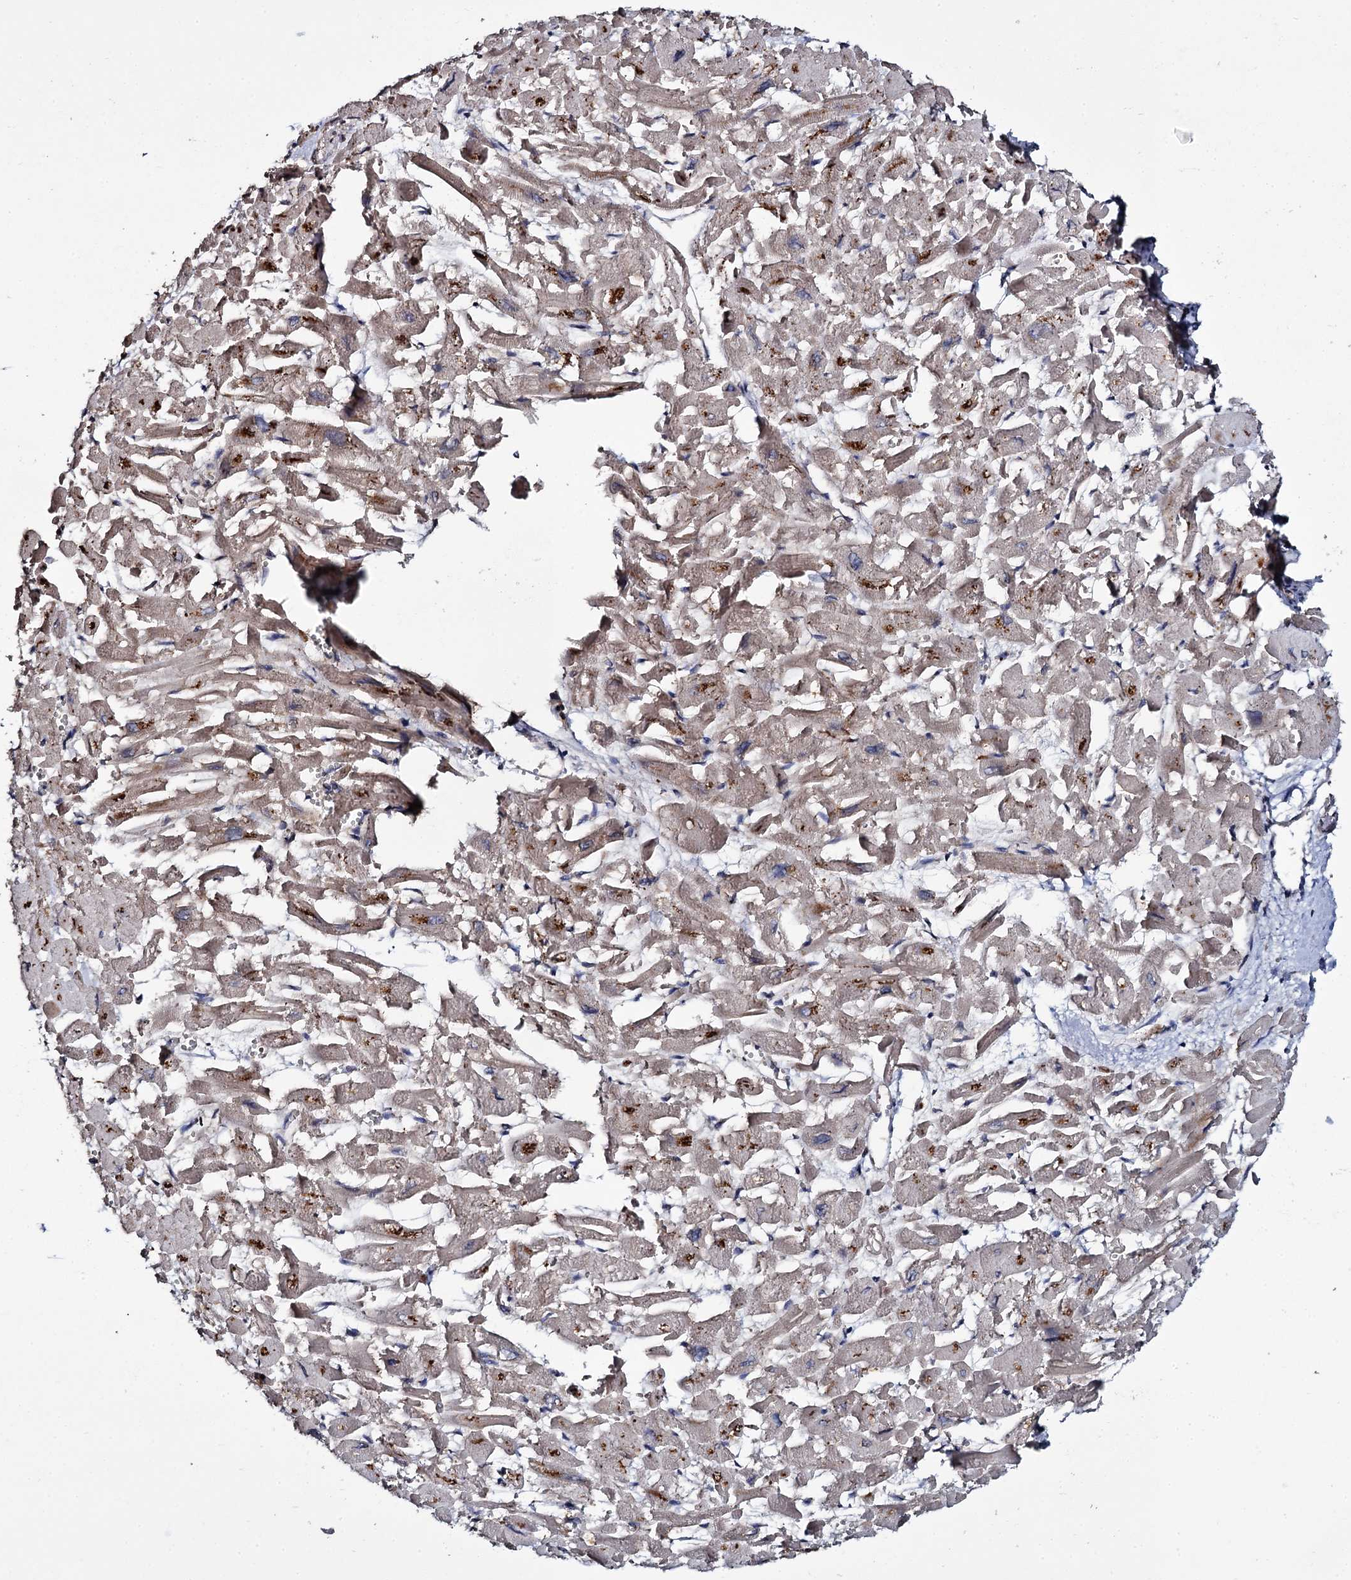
{"staining": {"intensity": "moderate", "quantity": "25%-75%", "location": "cytoplasmic/membranous"}, "tissue": "heart muscle", "cell_type": "Cardiomyocytes", "image_type": "normal", "snomed": [{"axis": "morphology", "description": "Normal tissue, NOS"}, {"axis": "topography", "description": "Heart"}], "caption": "Immunohistochemistry (IHC) (DAB (3,3'-diaminobenzidine)) staining of normal human heart muscle shows moderate cytoplasmic/membranous protein staining in about 25%-75% of cardiomyocytes.", "gene": "TTC23", "patient": {"sex": "male", "age": 54}}